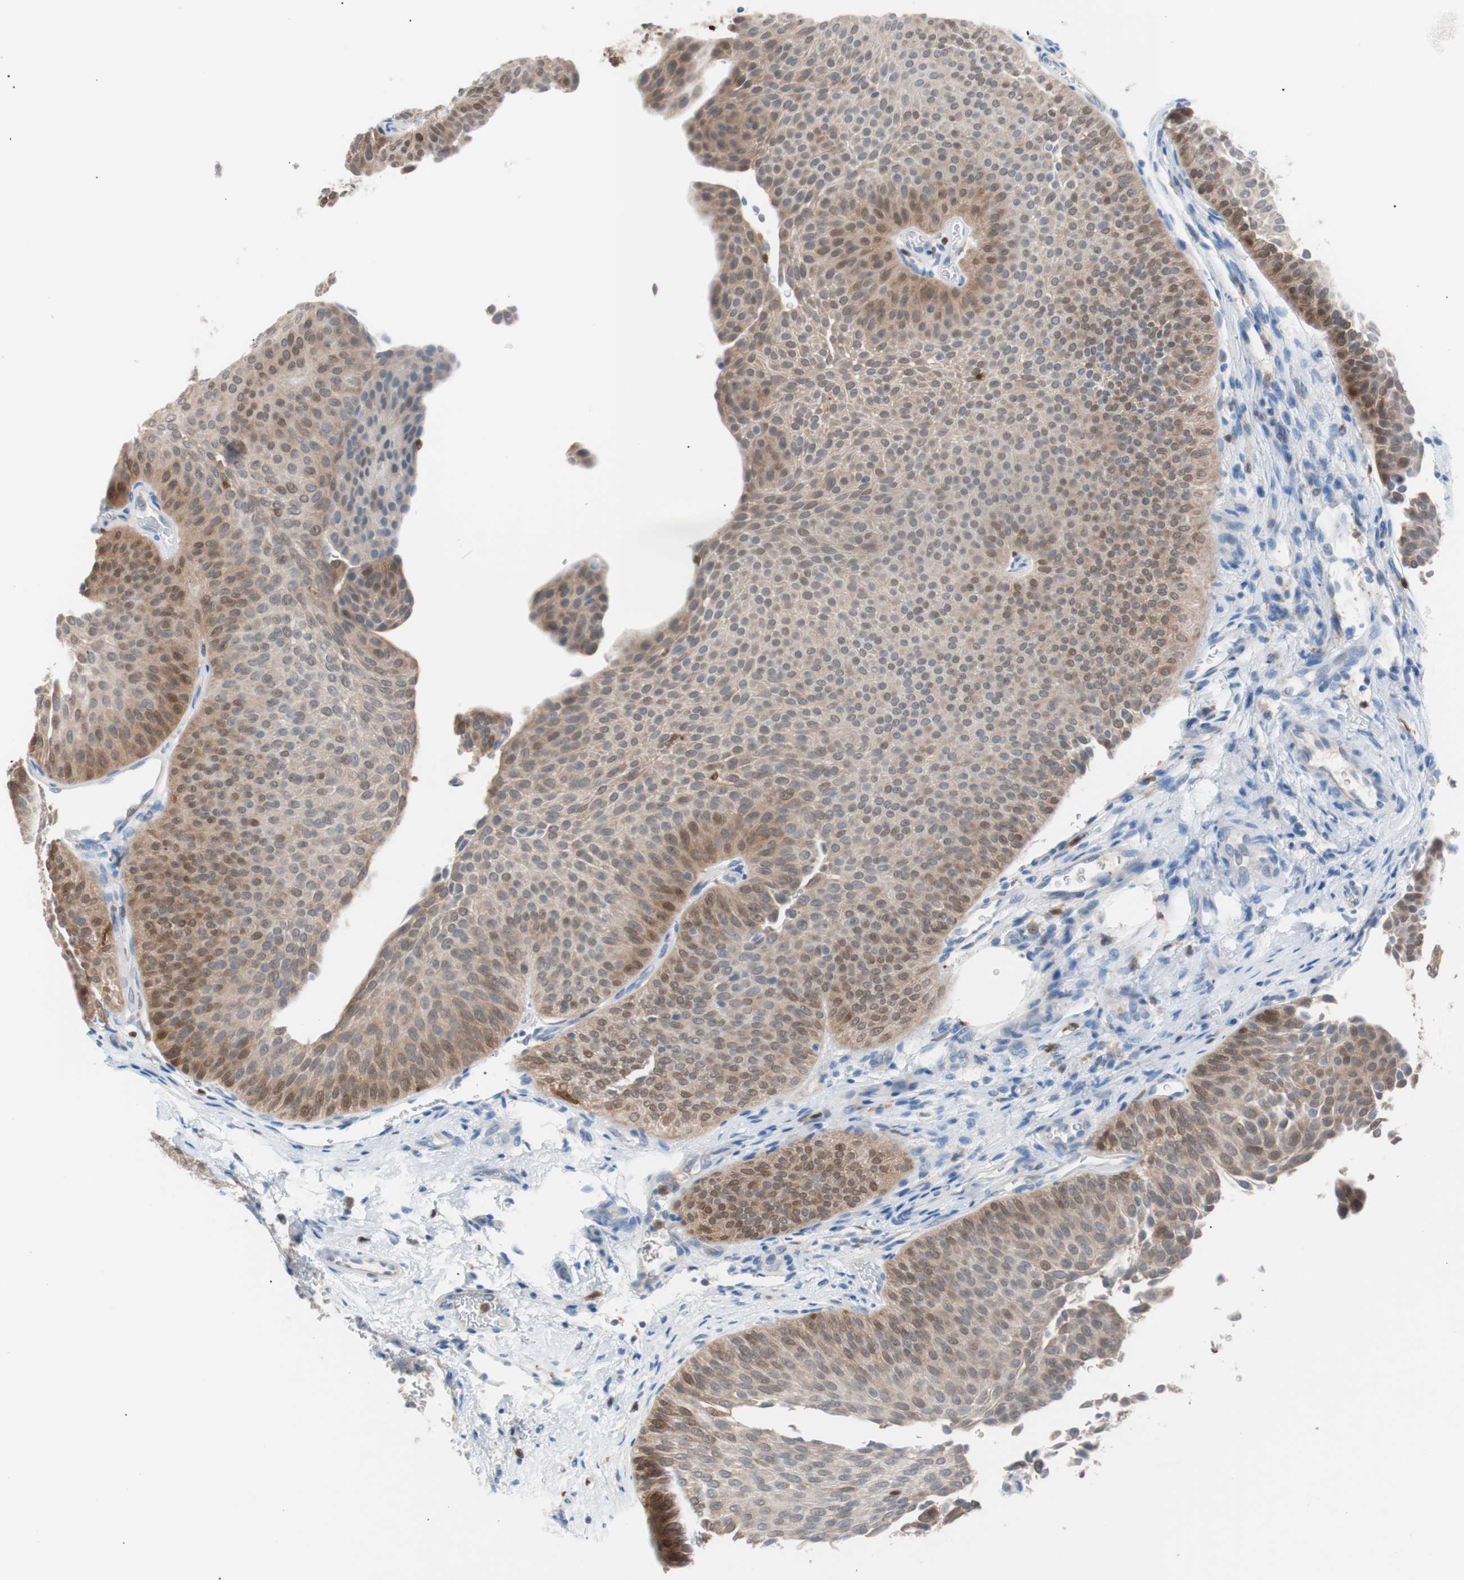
{"staining": {"intensity": "moderate", "quantity": "<25%", "location": "cytoplasmic/membranous,nuclear"}, "tissue": "urothelial cancer", "cell_type": "Tumor cells", "image_type": "cancer", "snomed": [{"axis": "morphology", "description": "Urothelial carcinoma, Low grade"}, {"axis": "topography", "description": "Urinary bladder"}], "caption": "DAB immunohistochemical staining of human urothelial cancer demonstrates moderate cytoplasmic/membranous and nuclear protein positivity in about <25% of tumor cells.", "gene": "IL18", "patient": {"sex": "female", "age": 60}}